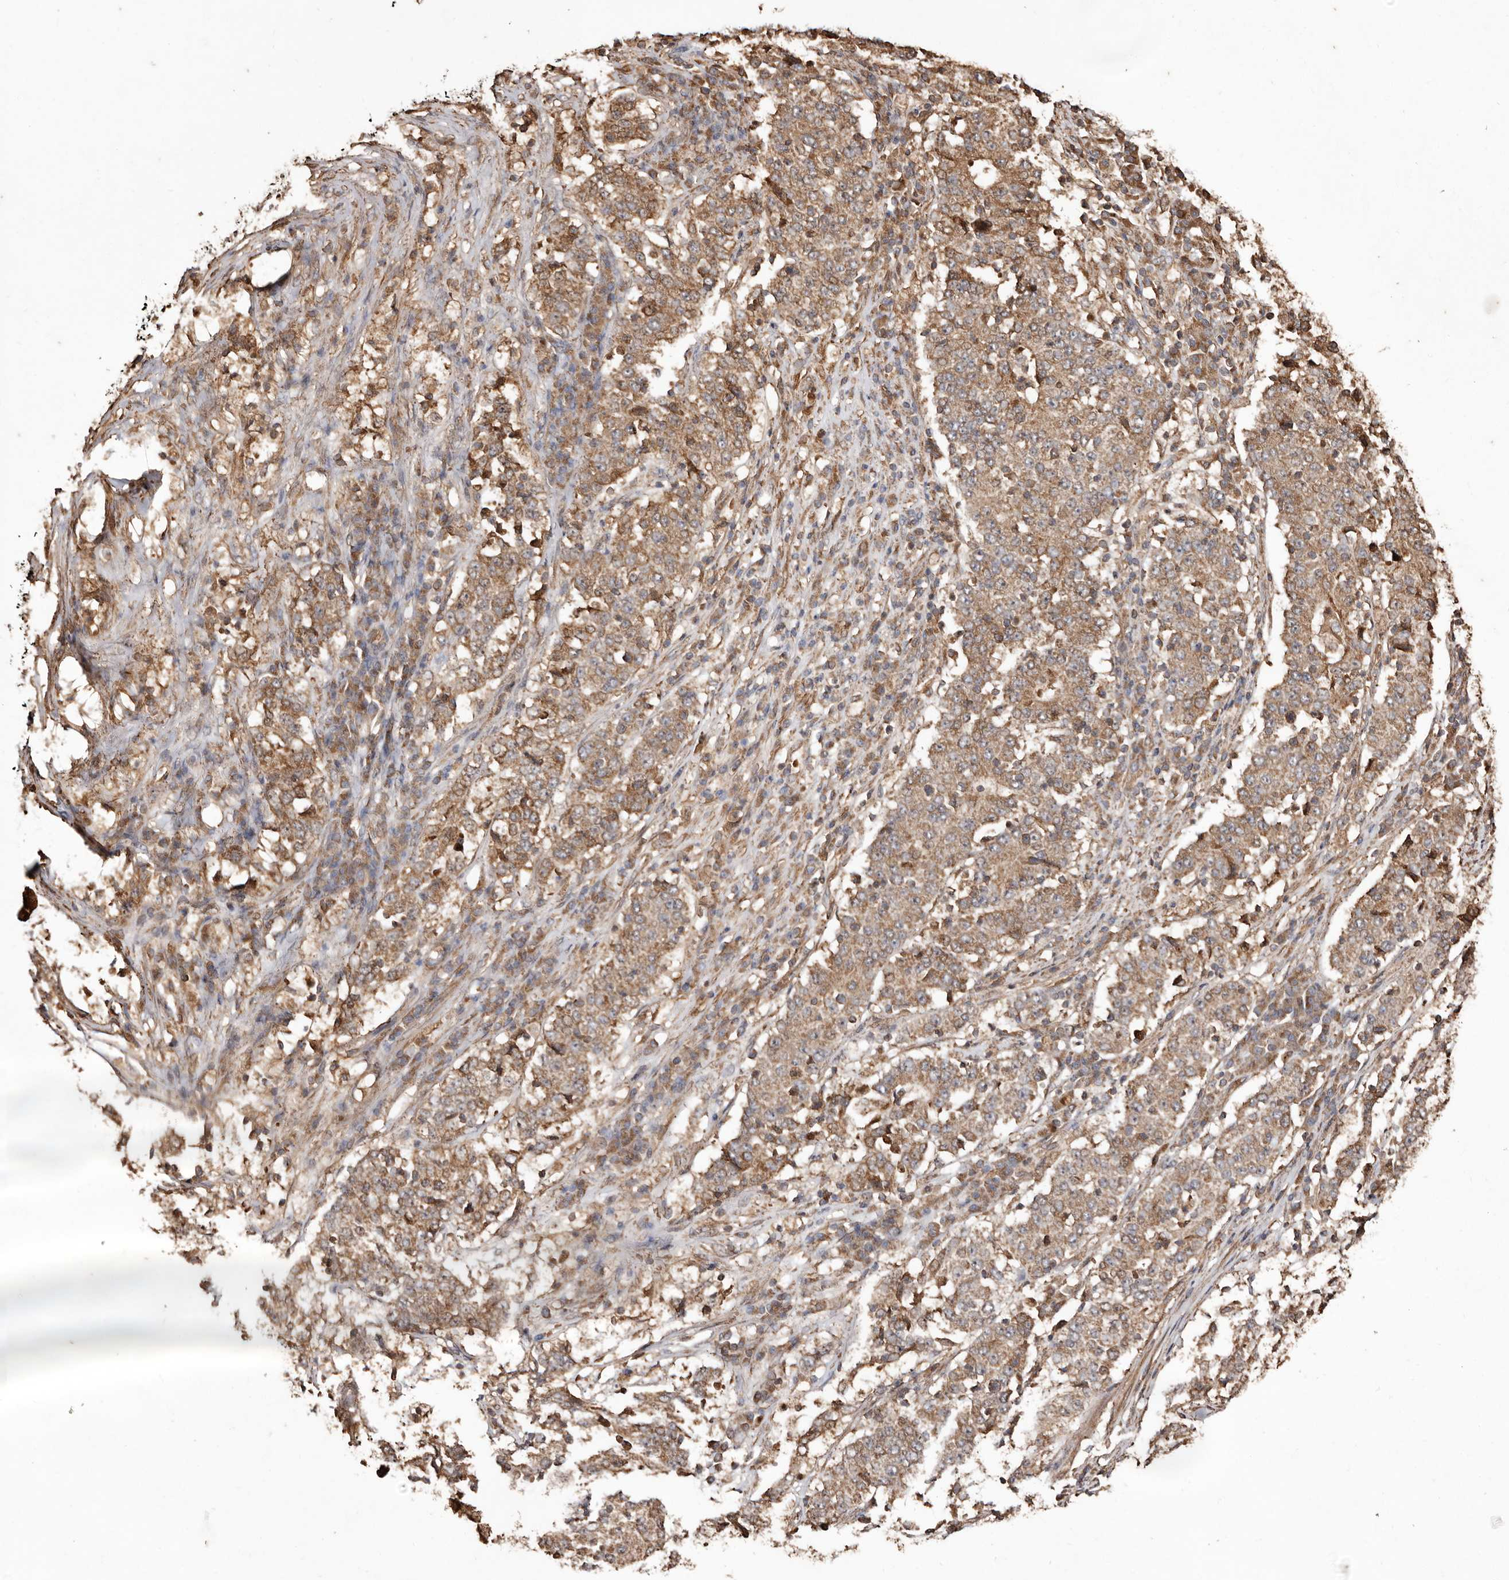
{"staining": {"intensity": "moderate", "quantity": ">75%", "location": "cytoplasmic/membranous"}, "tissue": "stomach cancer", "cell_type": "Tumor cells", "image_type": "cancer", "snomed": [{"axis": "morphology", "description": "Adenocarcinoma, NOS"}, {"axis": "topography", "description": "Stomach"}], "caption": "IHC photomicrograph of human stomach cancer stained for a protein (brown), which demonstrates medium levels of moderate cytoplasmic/membranous staining in about >75% of tumor cells.", "gene": "MACC1", "patient": {"sex": "male", "age": 59}}